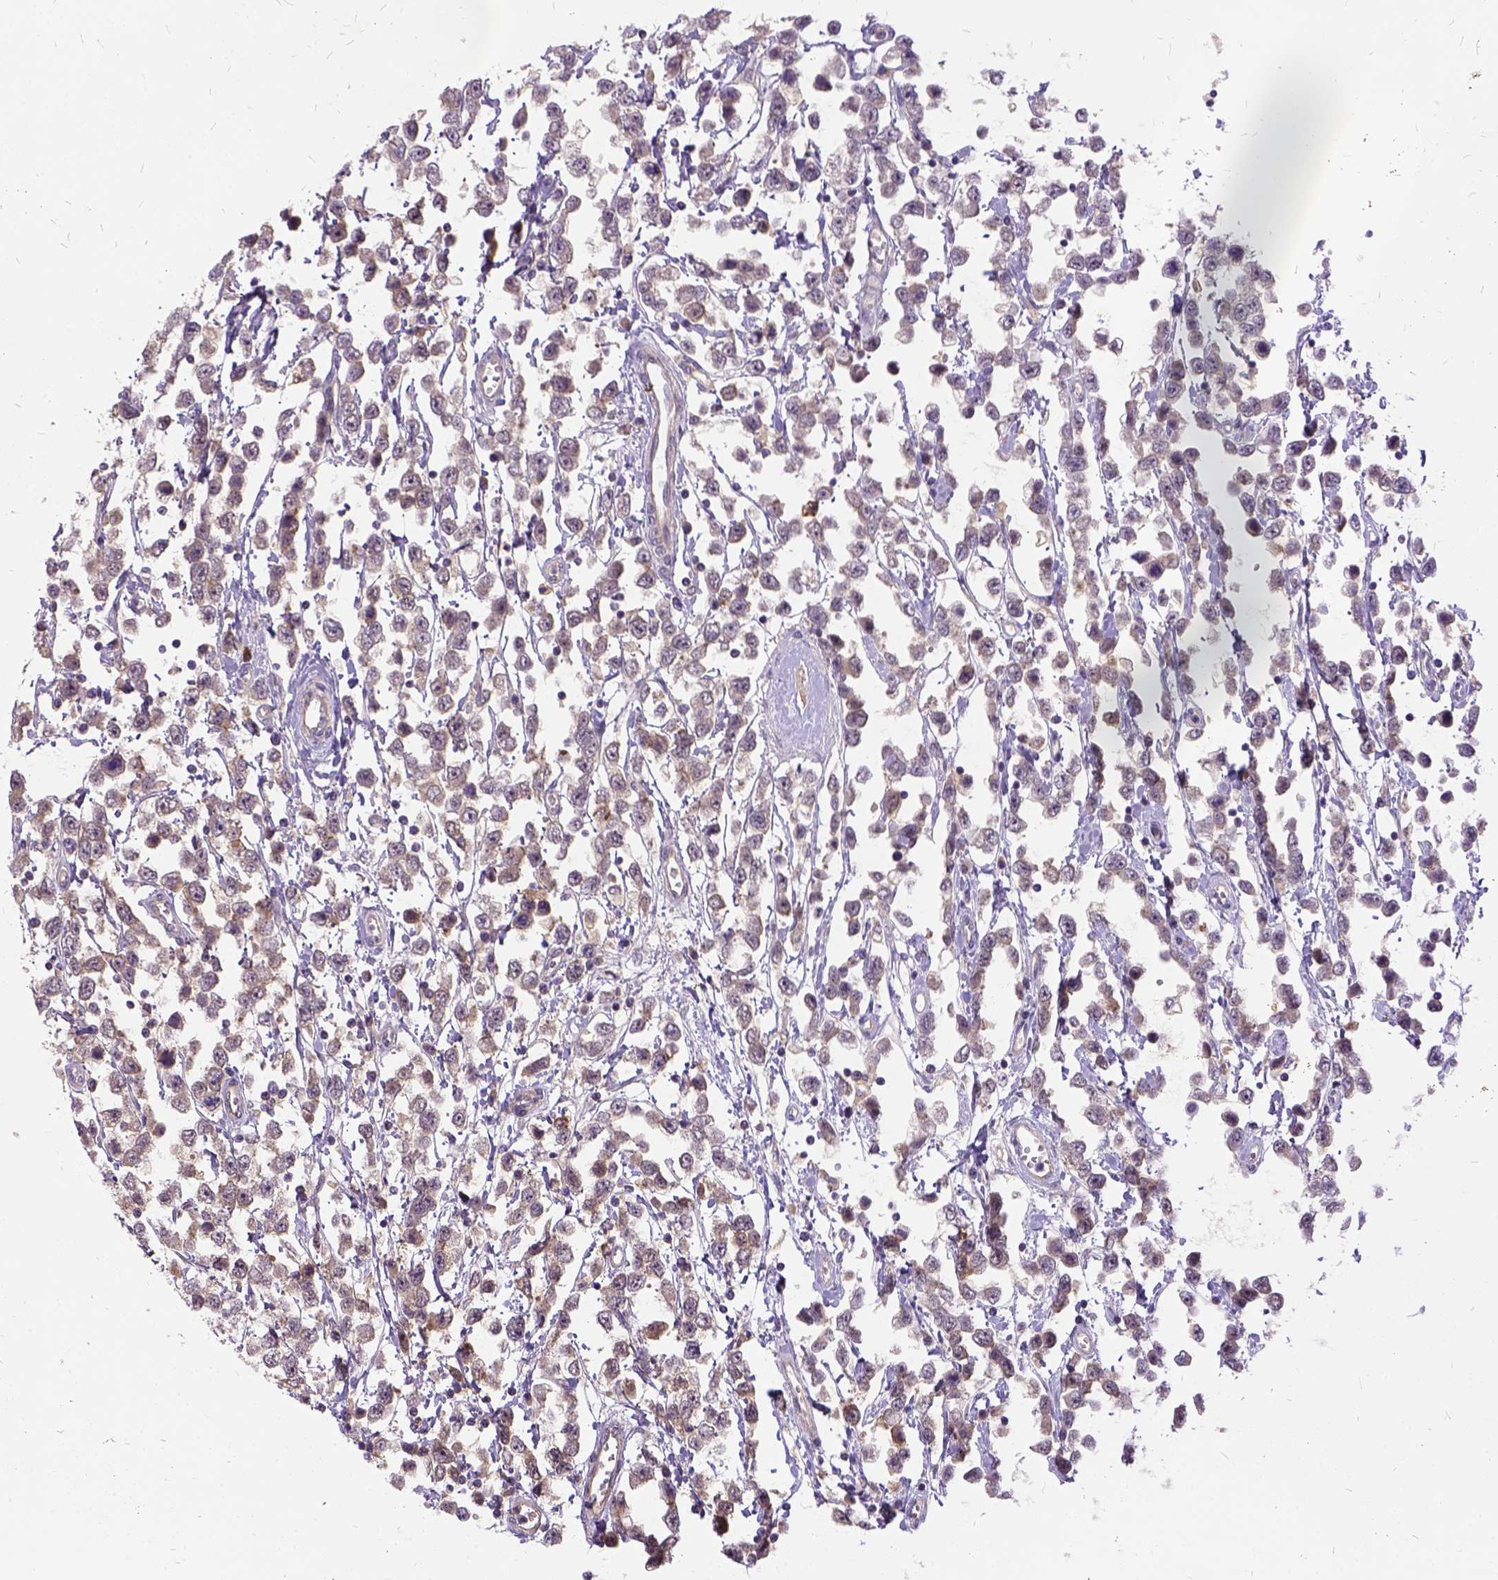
{"staining": {"intensity": "weak", "quantity": ">75%", "location": "cytoplasmic/membranous"}, "tissue": "testis cancer", "cell_type": "Tumor cells", "image_type": "cancer", "snomed": [{"axis": "morphology", "description": "Seminoma, NOS"}, {"axis": "topography", "description": "Testis"}], "caption": "DAB immunohistochemical staining of human seminoma (testis) demonstrates weak cytoplasmic/membranous protein staining in approximately >75% of tumor cells.", "gene": "ILRUN", "patient": {"sex": "male", "age": 34}}